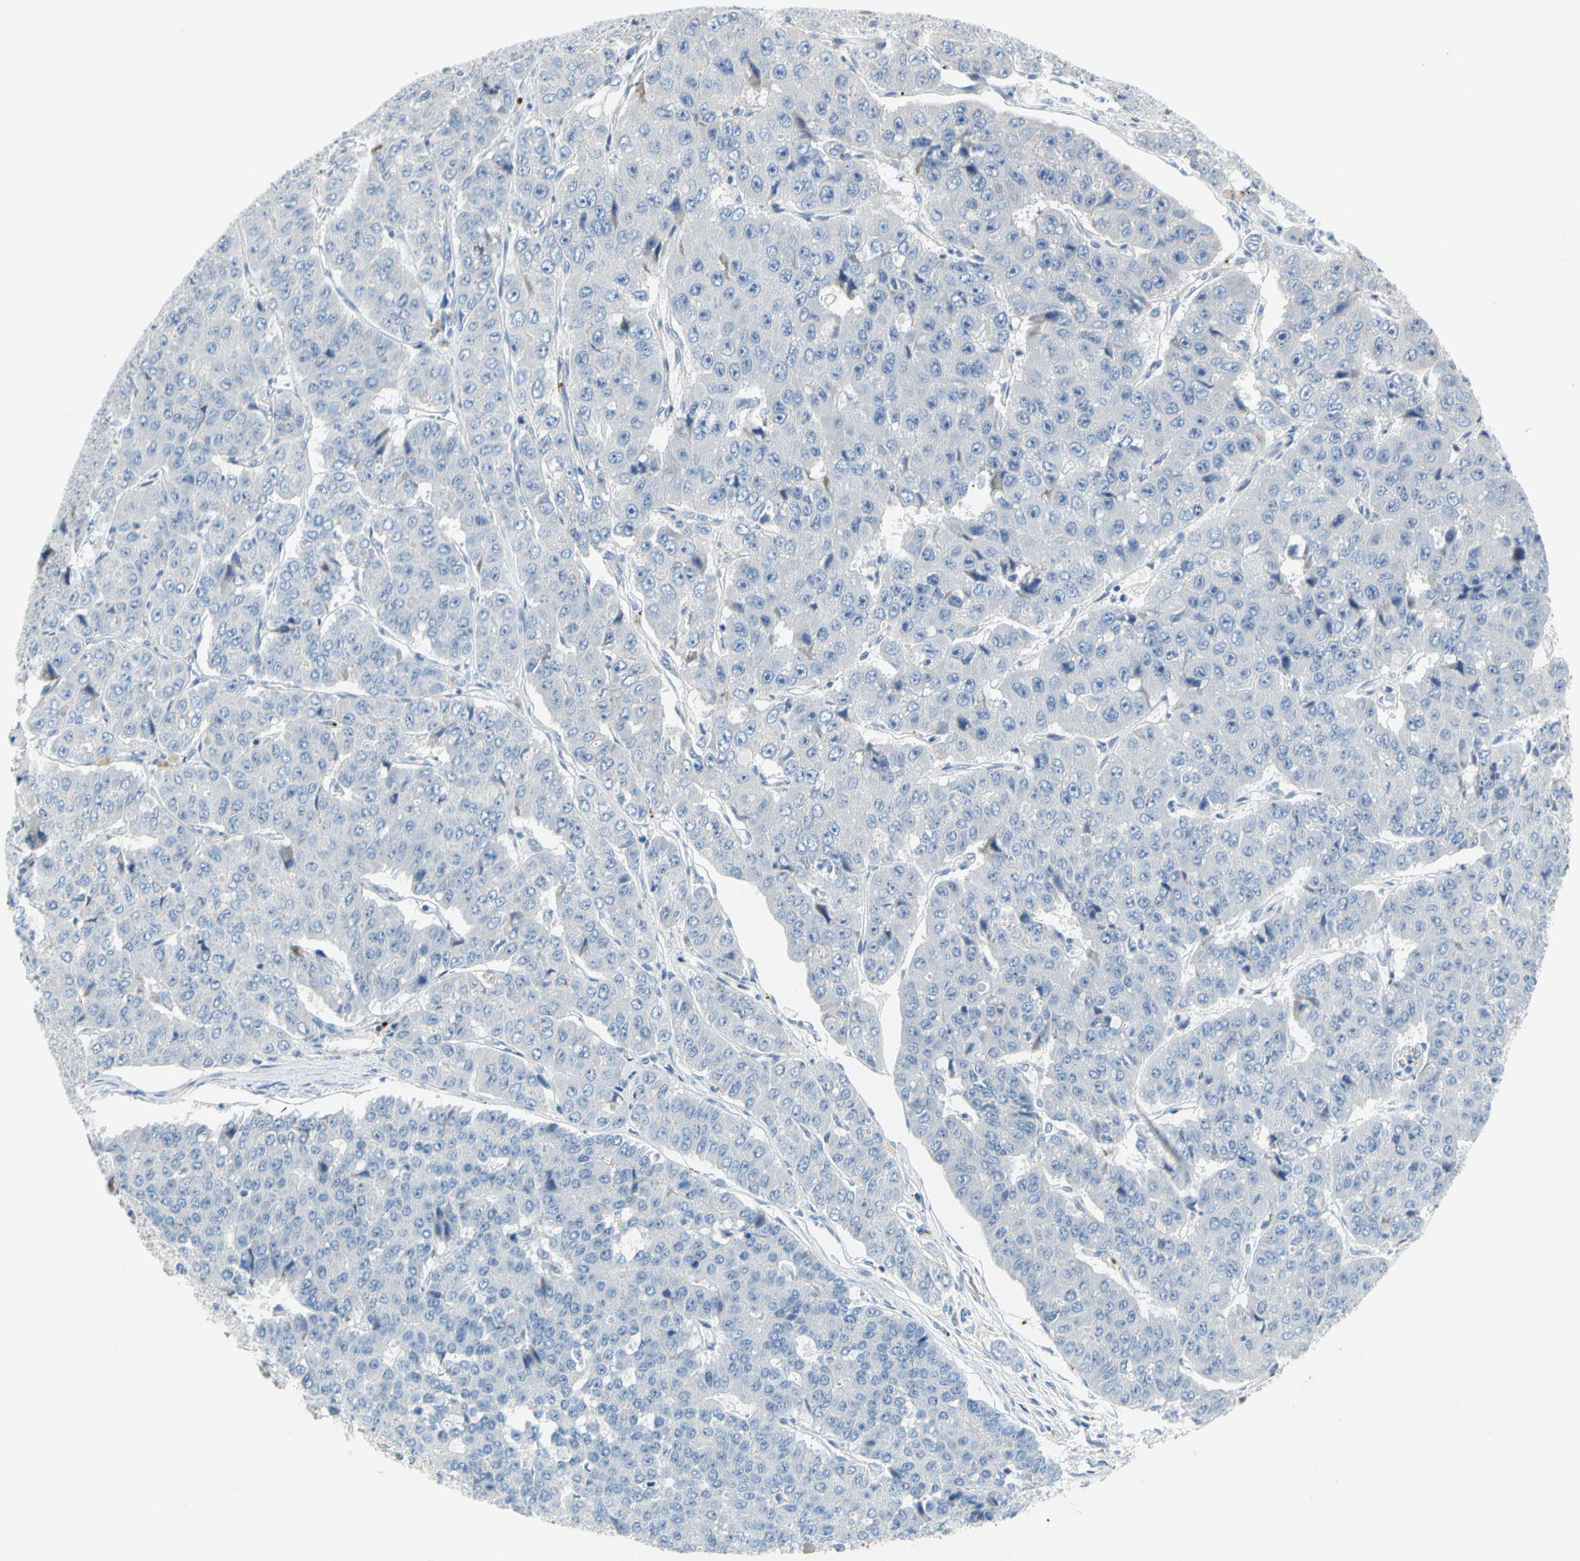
{"staining": {"intensity": "negative", "quantity": "none", "location": "none"}, "tissue": "pancreatic cancer", "cell_type": "Tumor cells", "image_type": "cancer", "snomed": [{"axis": "morphology", "description": "Adenocarcinoma, NOS"}, {"axis": "topography", "description": "Pancreas"}], "caption": "This is an IHC histopathology image of pancreatic cancer (adenocarcinoma). There is no expression in tumor cells.", "gene": "PPBP", "patient": {"sex": "male", "age": 50}}